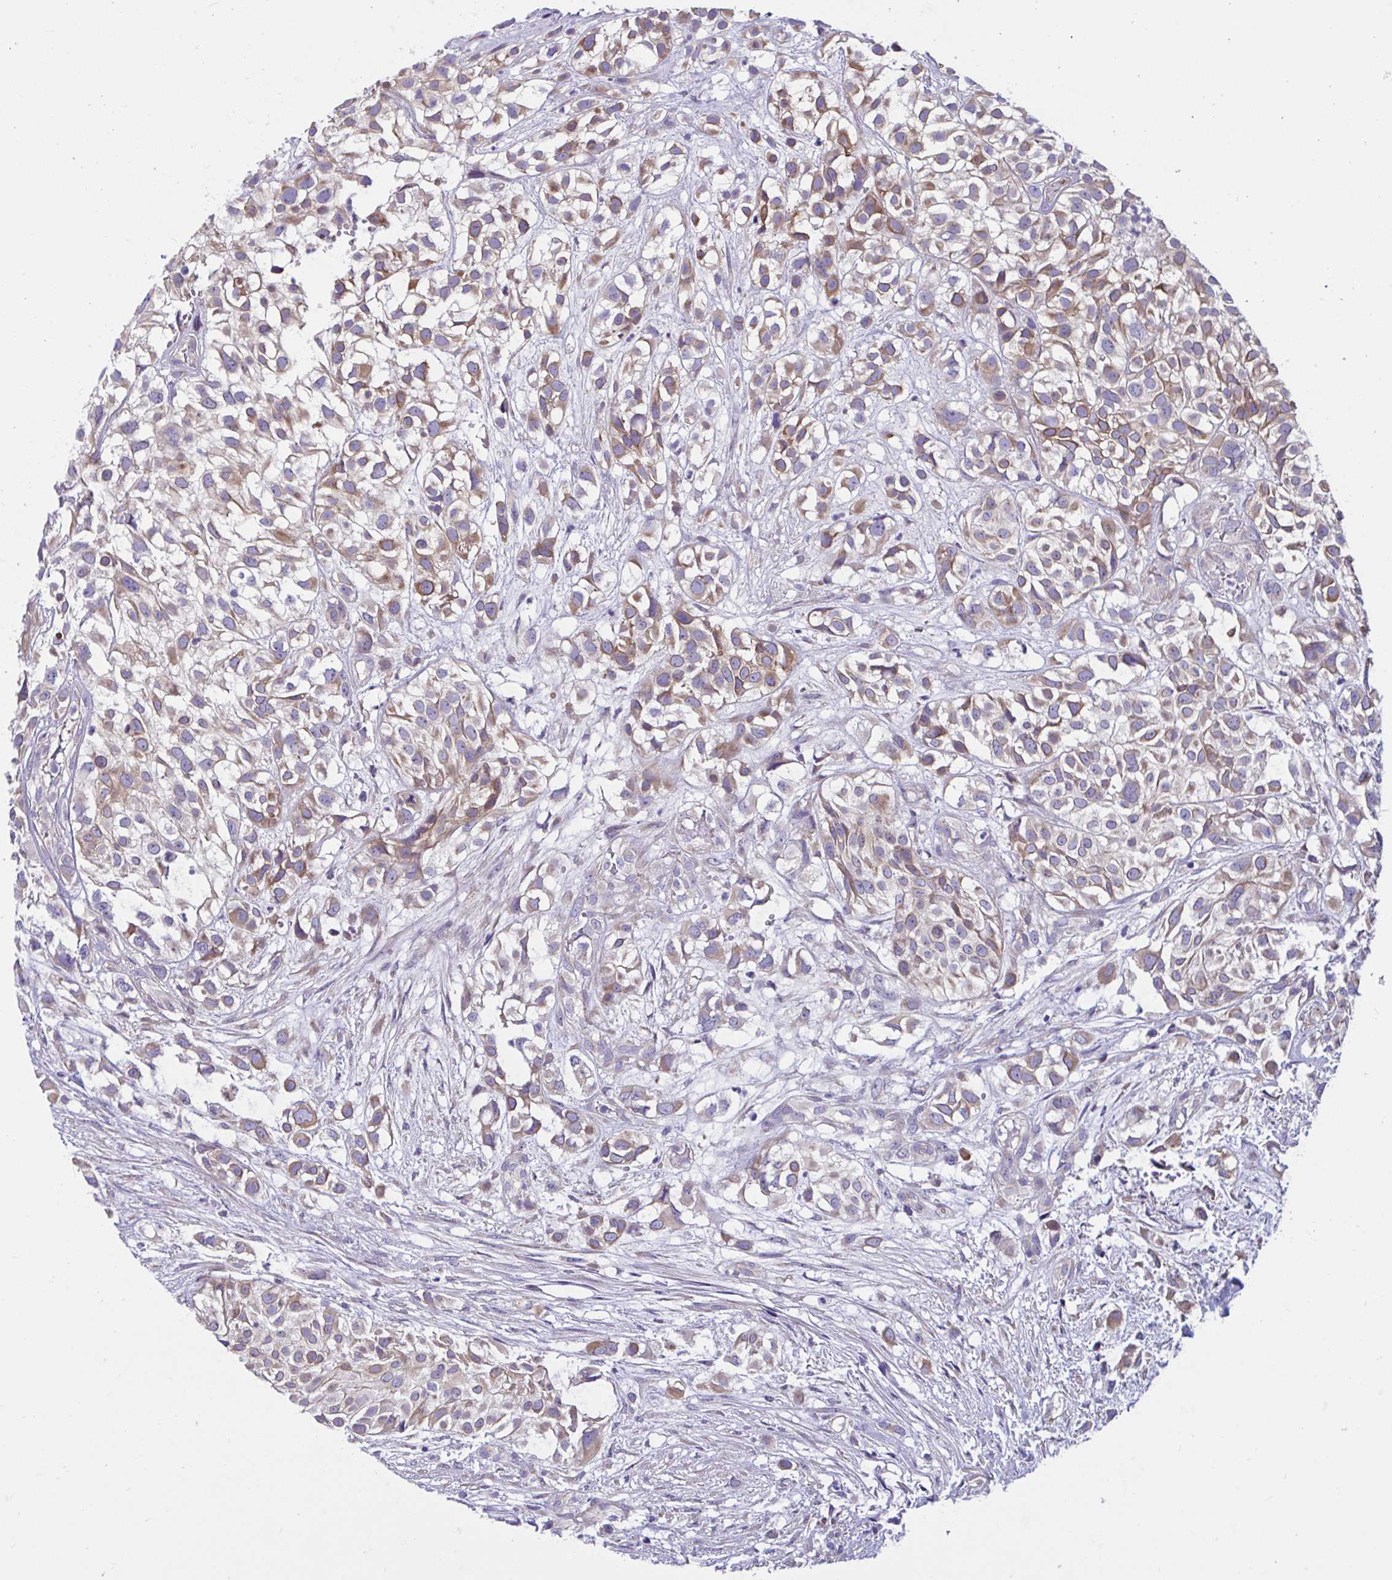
{"staining": {"intensity": "moderate", "quantity": ">75%", "location": "cytoplasmic/membranous"}, "tissue": "urothelial cancer", "cell_type": "Tumor cells", "image_type": "cancer", "snomed": [{"axis": "morphology", "description": "Urothelial carcinoma, High grade"}, {"axis": "topography", "description": "Urinary bladder"}], "caption": "Urothelial cancer stained for a protein (brown) shows moderate cytoplasmic/membranous positive staining in approximately >75% of tumor cells.", "gene": "WBP1", "patient": {"sex": "male", "age": 56}}